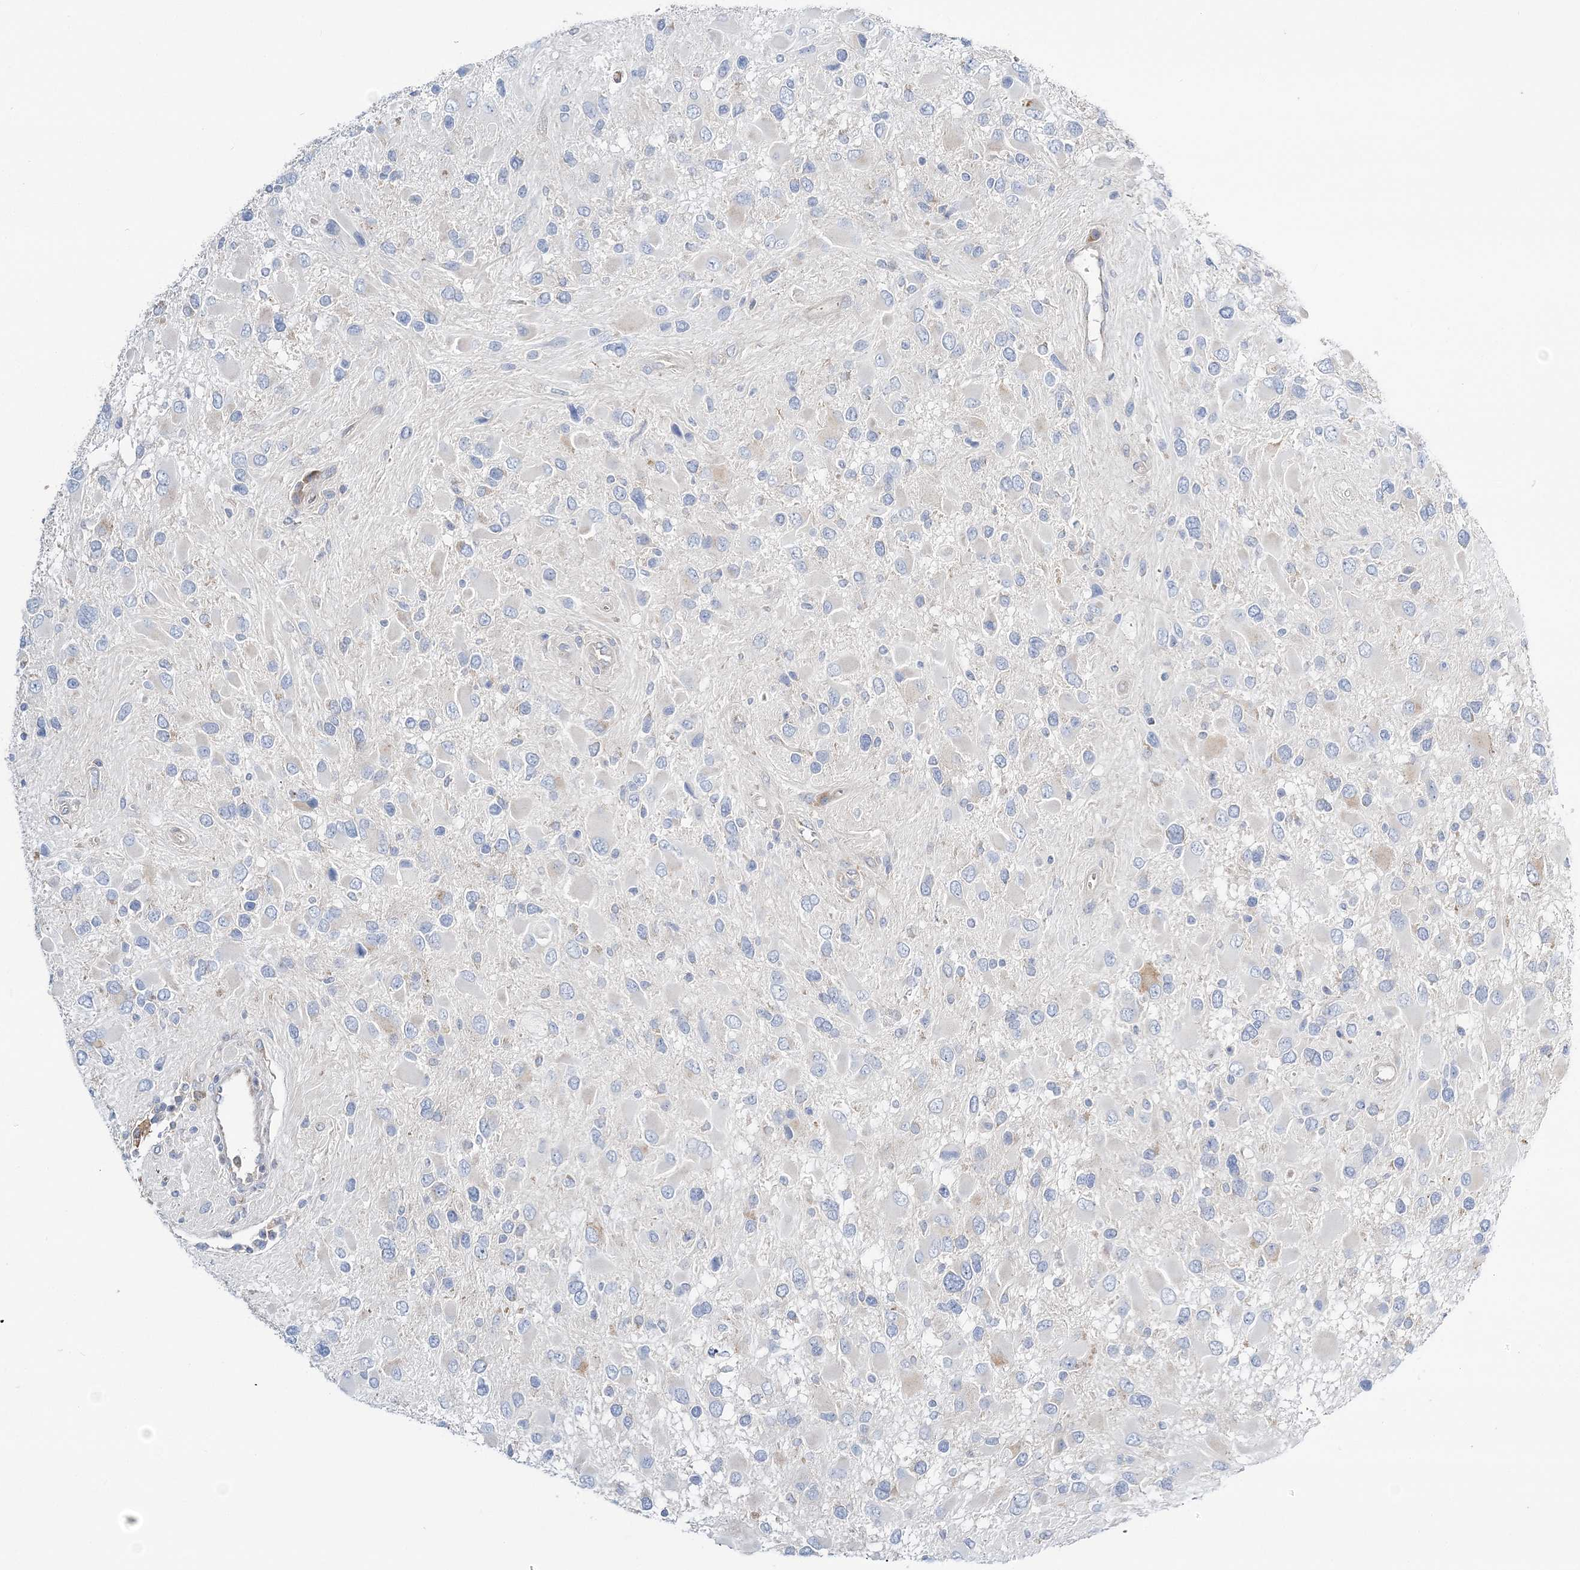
{"staining": {"intensity": "negative", "quantity": "none", "location": "none"}, "tissue": "glioma", "cell_type": "Tumor cells", "image_type": "cancer", "snomed": [{"axis": "morphology", "description": "Glioma, malignant, High grade"}, {"axis": "topography", "description": "Brain"}], "caption": "Photomicrograph shows no significant protein positivity in tumor cells of glioma.", "gene": "ATP11B", "patient": {"sex": "male", "age": 53}}